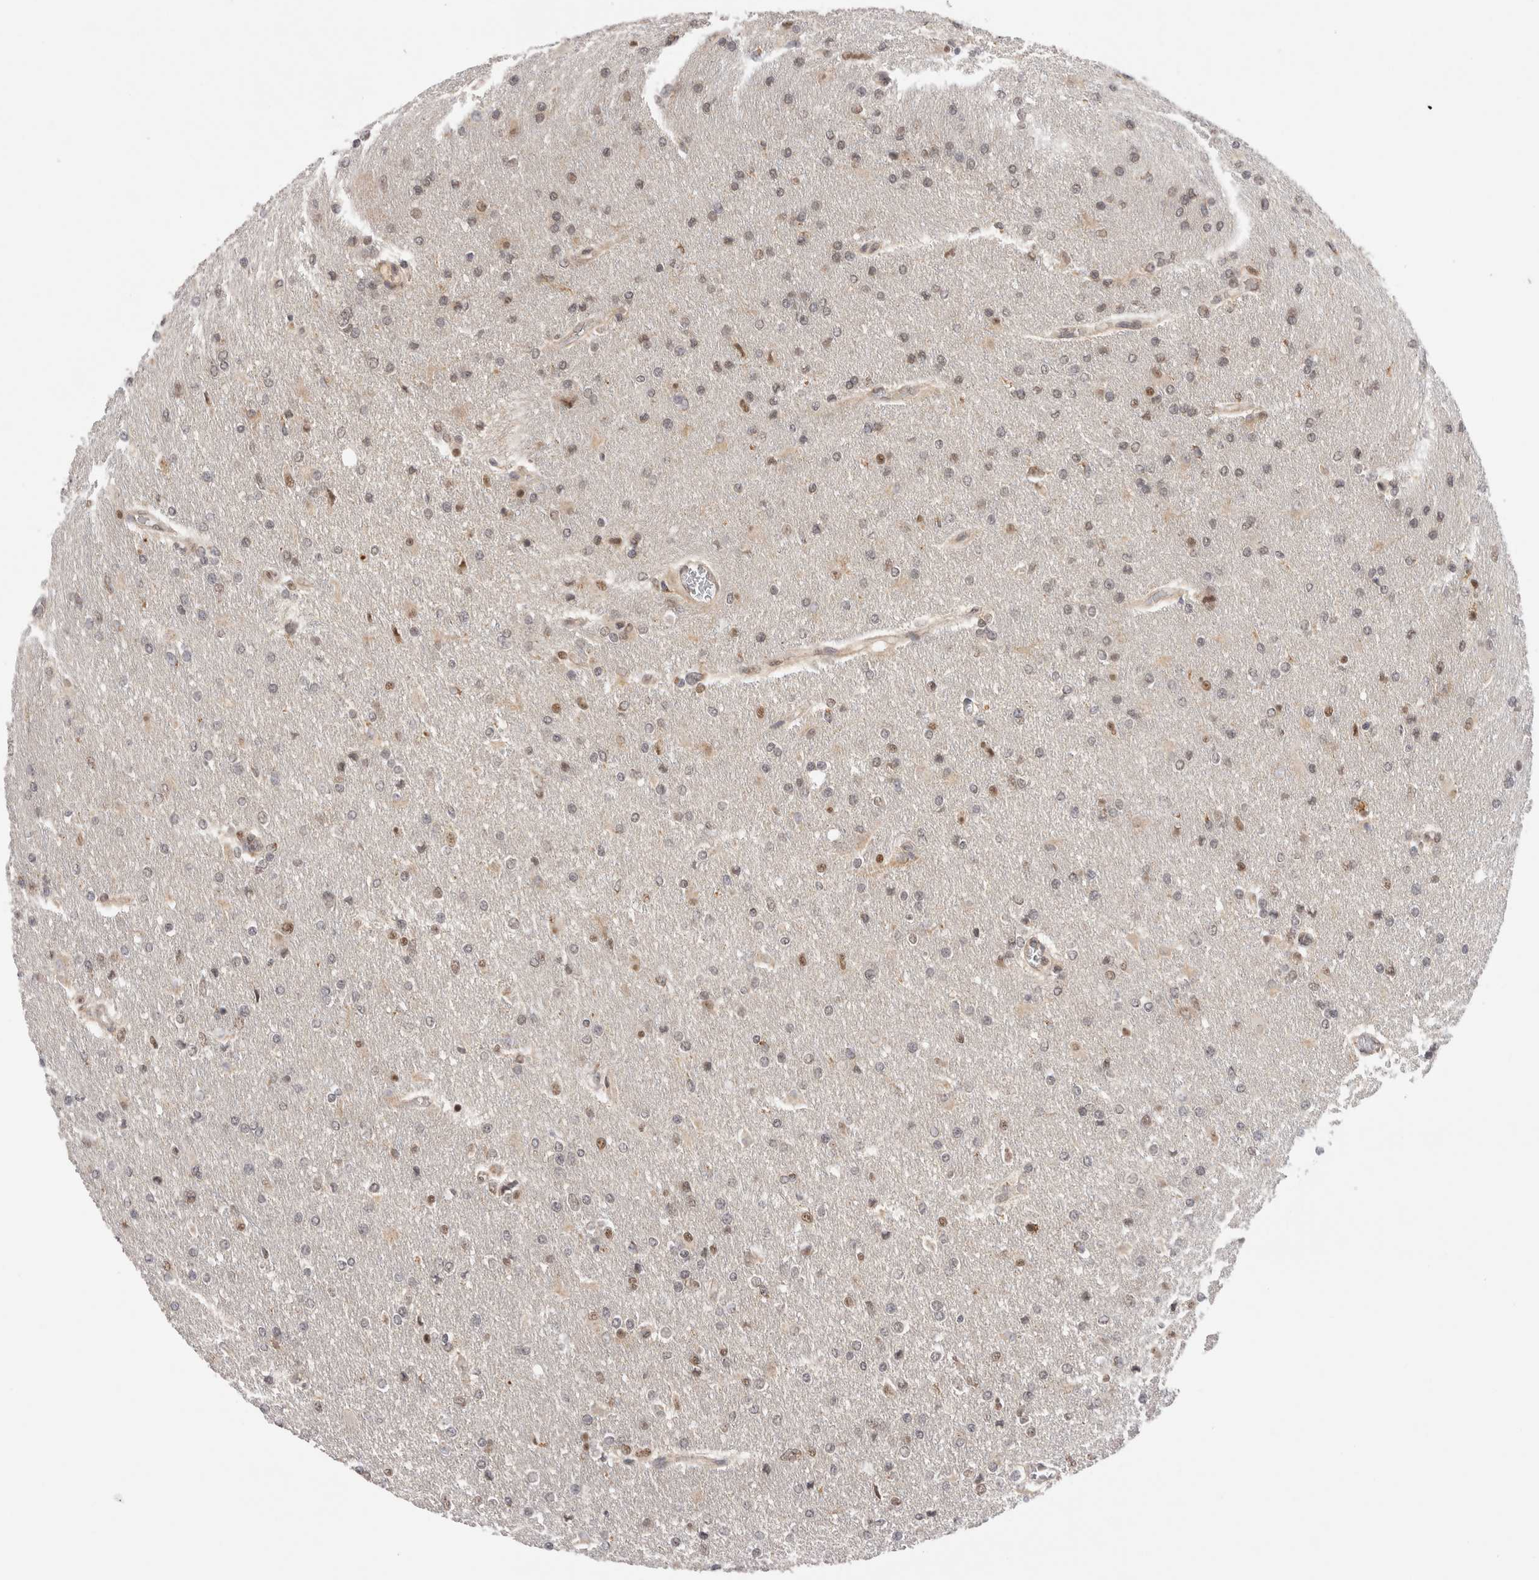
{"staining": {"intensity": "weak", "quantity": "25%-75%", "location": "nuclear"}, "tissue": "glioma", "cell_type": "Tumor cells", "image_type": "cancer", "snomed": [{"axis": "morphology", "description": "Glioma, malignant, High grade"}, {"axis": "topography", "description": "Cerebral cortex"}], "caption": "Tumor cells reveal low levels of weak nuclear expression in about 25%-75% of cells in malignant glioma (high-grade).", "gene": "TMEM65", "patient": {"sex": "female", "age": 36}}